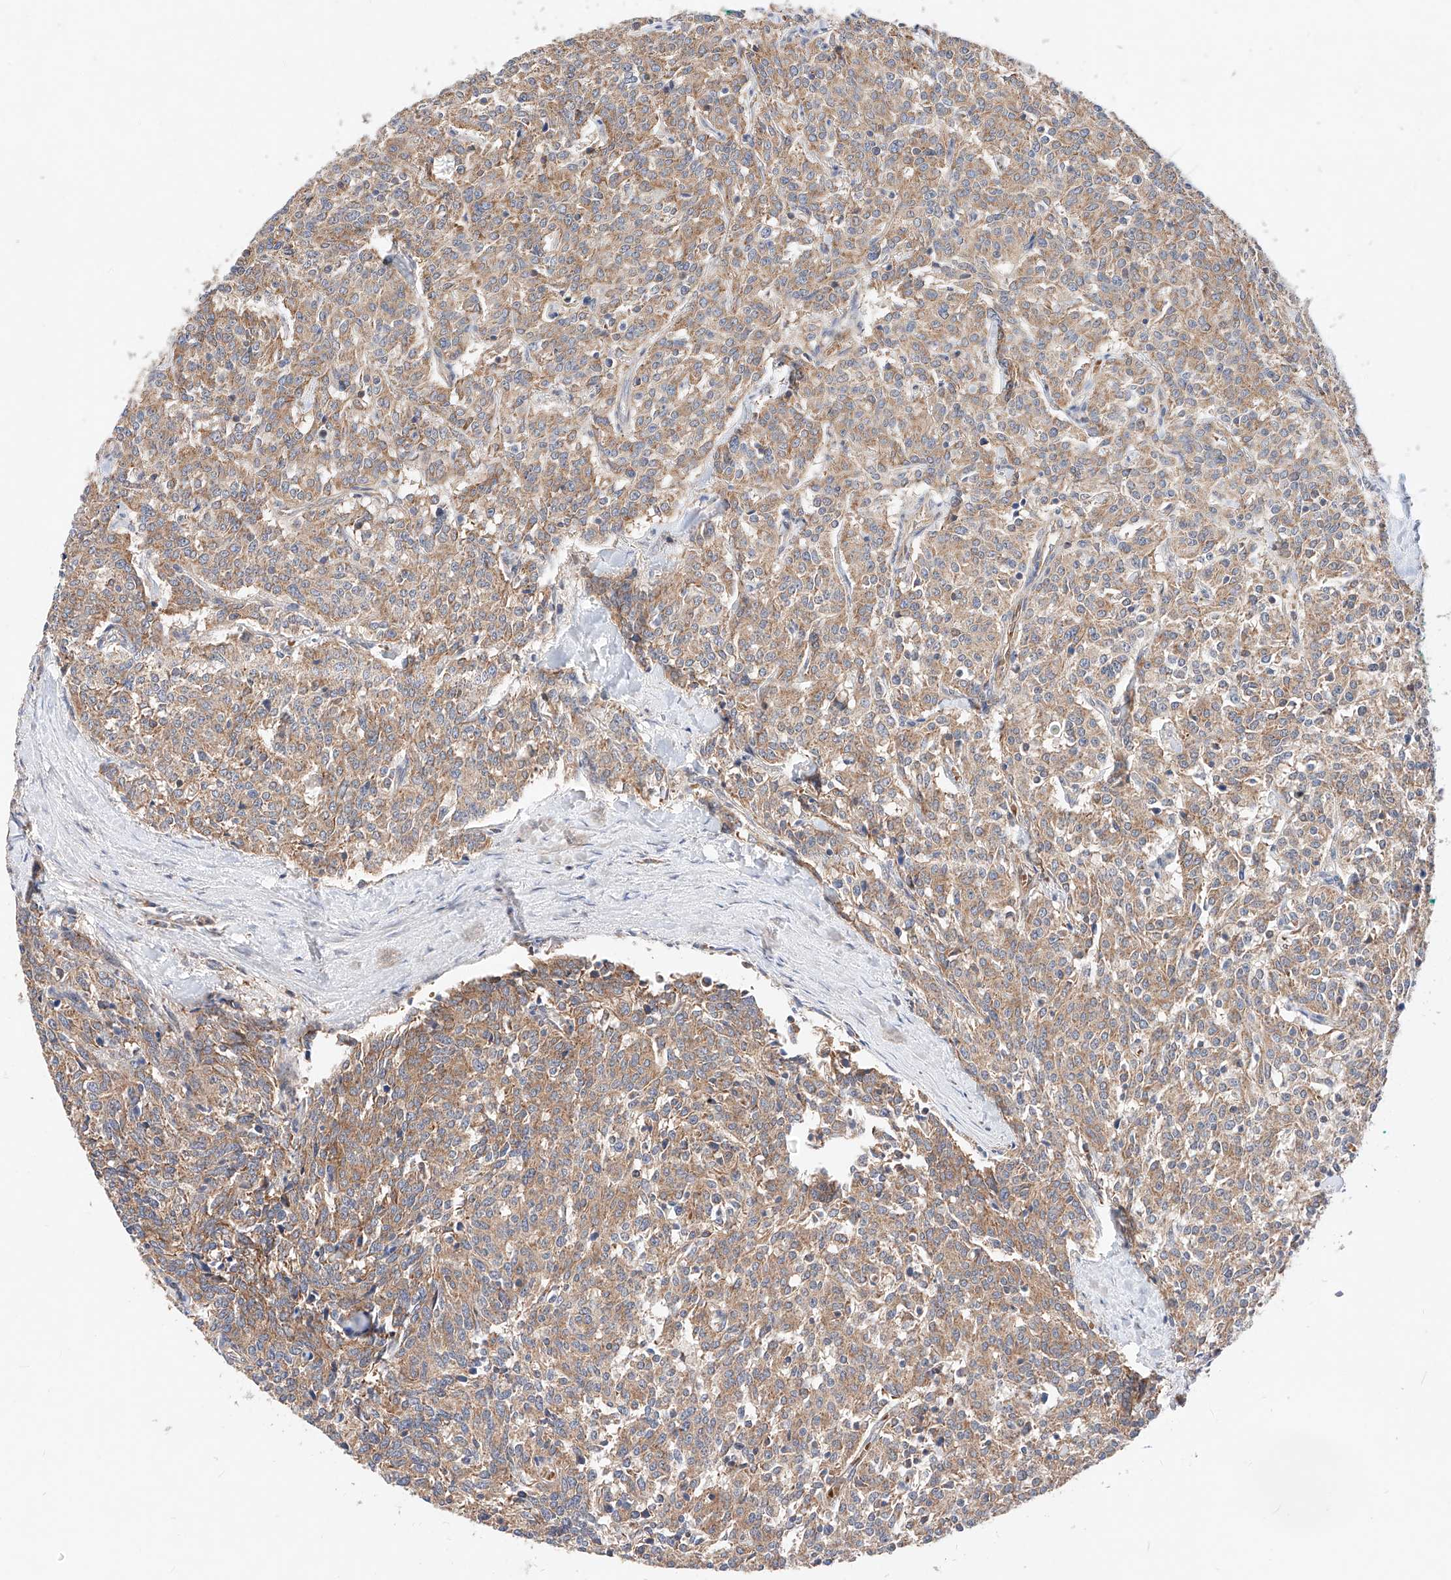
{"staining": {"intensity": "moderate", "quantity": ">75%", "location": "cytoplasmic/membranous"}, "tissue": "carcinoid", "cell_type": "Tumor cells", "image_type": "cancer", "snomed": [{"axis": "morphology", "description": "Carcinoid, malignant, NOS"}, {"axis": "topography", "description": "Lung"}], "caption": "Immunohistochemistry image of malignant carcinoid stained for a protein (brown), which shows medium levels of moderate cytoplasmic/membranous positivity in about >75% of tumor cells.", "gene": "NR1D1", "patient": {"sex": "female", "age": 46}}